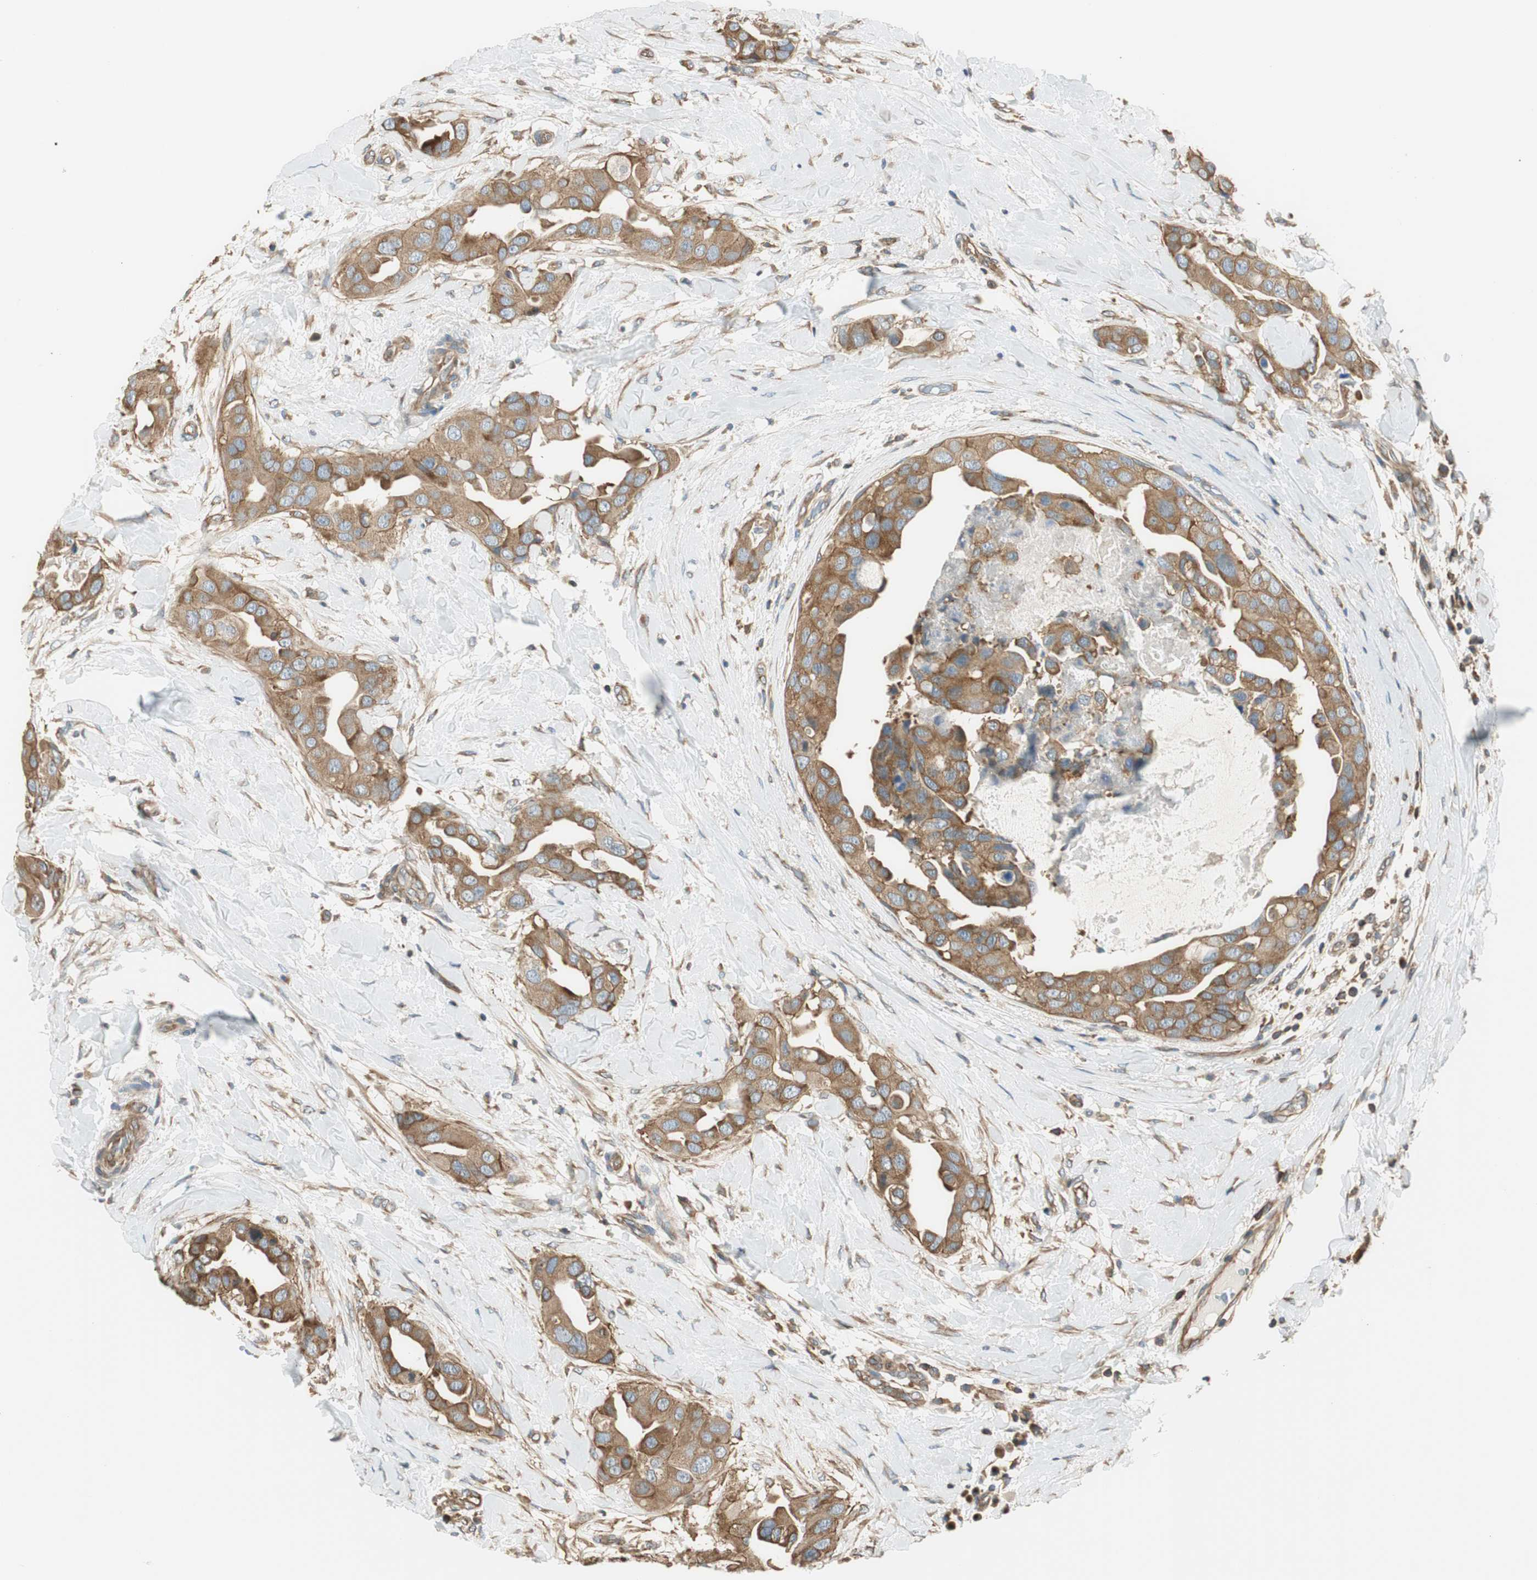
{"staining": {"intensity": "moderate", "quantity": ">75%", "location": "cytoplasmic/membranous"}, "tissue": "breast cancer", "cell_type": "Tumor cells", "image_type": "cancer", "snomed": [{"axis": "morphology", "description": "Duct carcinoma"}, {"axis": "topography", "description": "Breast"}], "caption": "An image of human invasive ductal carcinoma (breast) stained for a protein exhibits moderate cytoplasmic/membranous brown staining in tumor cells.", "gene": "PI4K2B", "patient": {"sex": "female", "age": 40}}